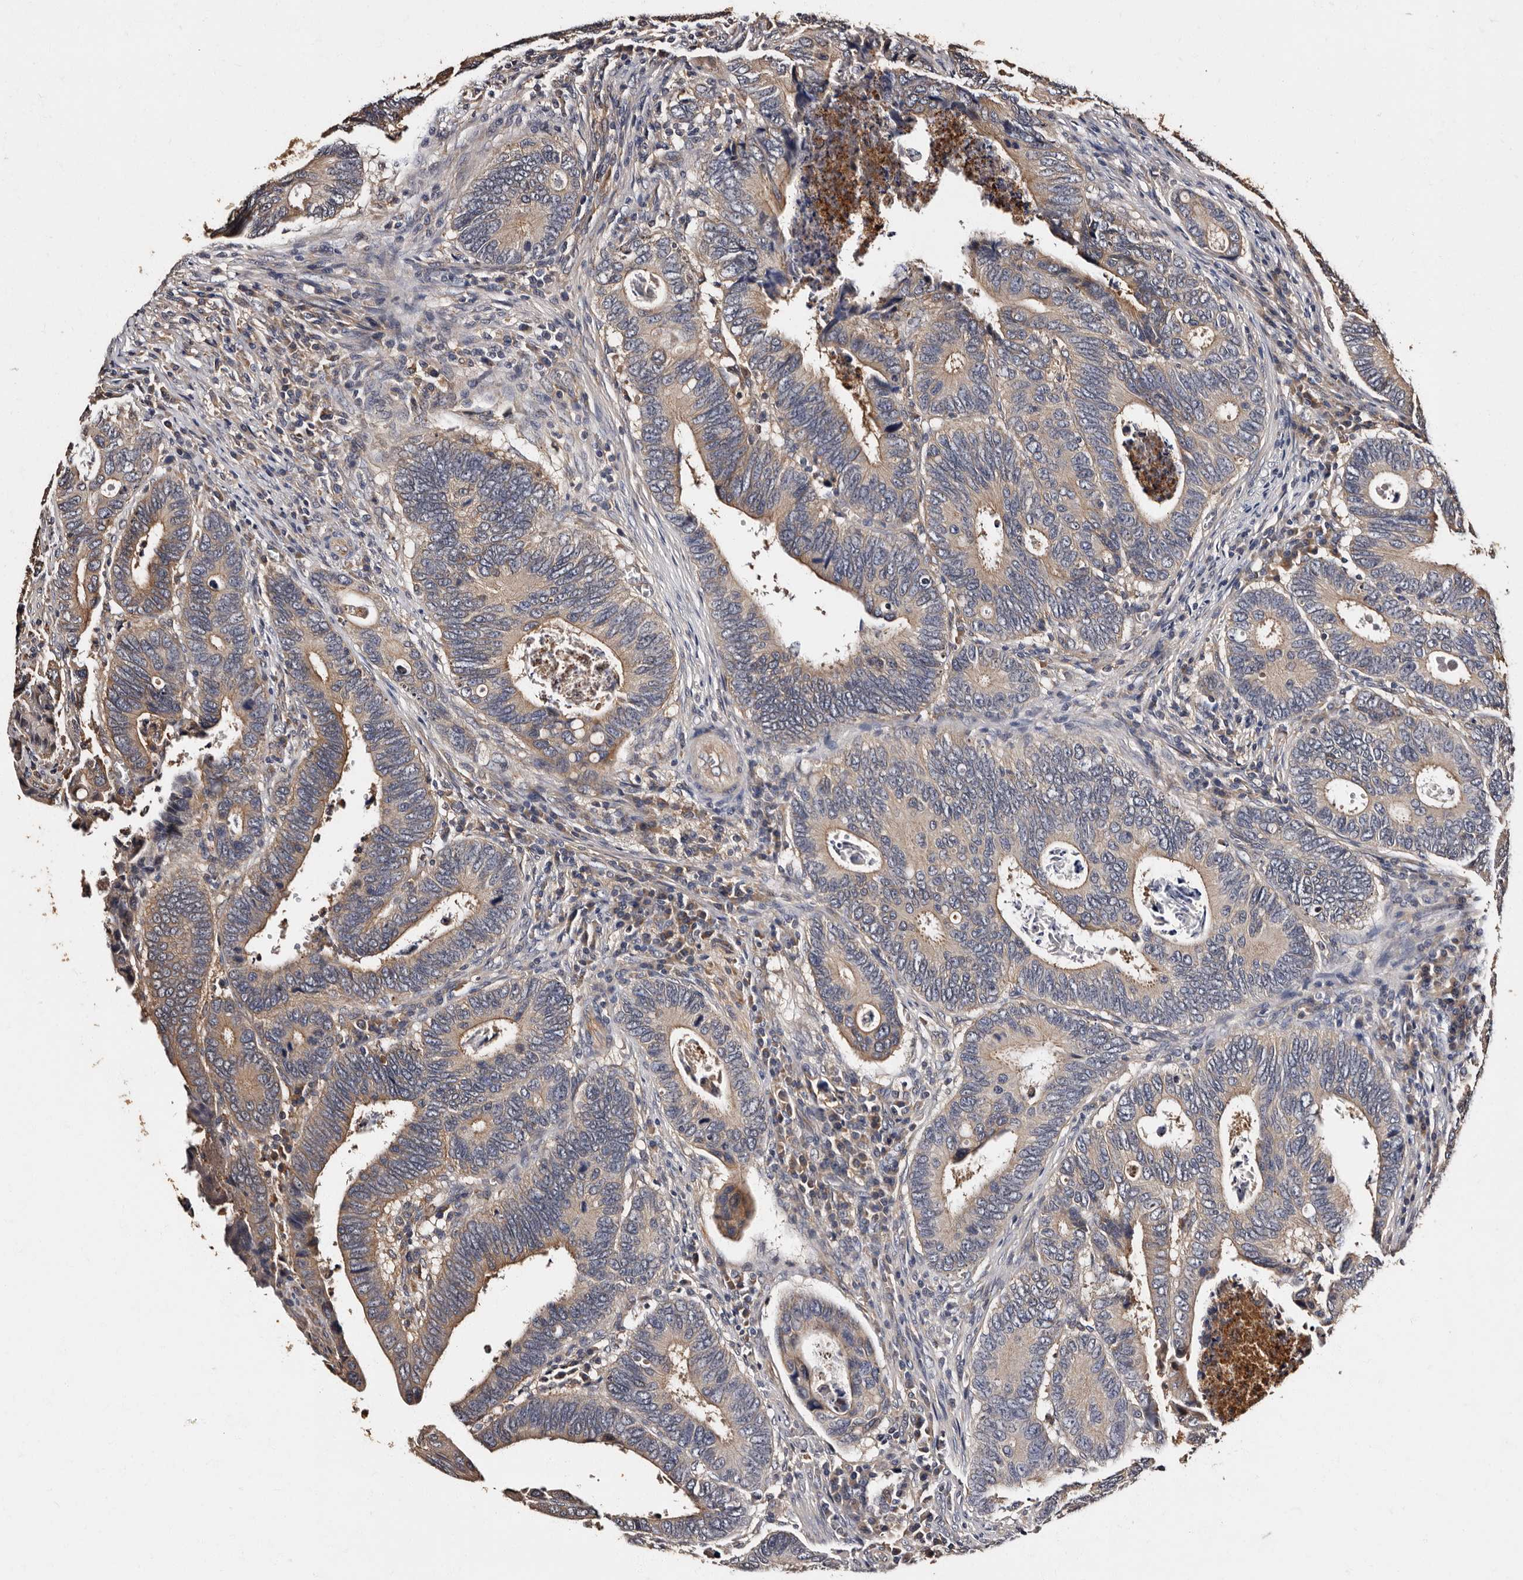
{"staining": {"intensity": "weak", "quantity": "25%-75%", "location": "cytoplasmic/membranous"}, "tissue": "colorectal cancer", "cell_type": "Tumor cells", "image_type": "cancer", "snomed": [{"axis": "morphology", "description": "Adenocarcinoma, NOS"}, {"axis": "topography", "description": "Colon"}], "caption": "Immunohistochemical staining of human colorectal cancer exhibits weak cytoplasmic/membranous protein staining in approximately 25%-75% of tumor cells.", "gene": "ADCK5", "patient": {"sex": "male", "age": 72}}